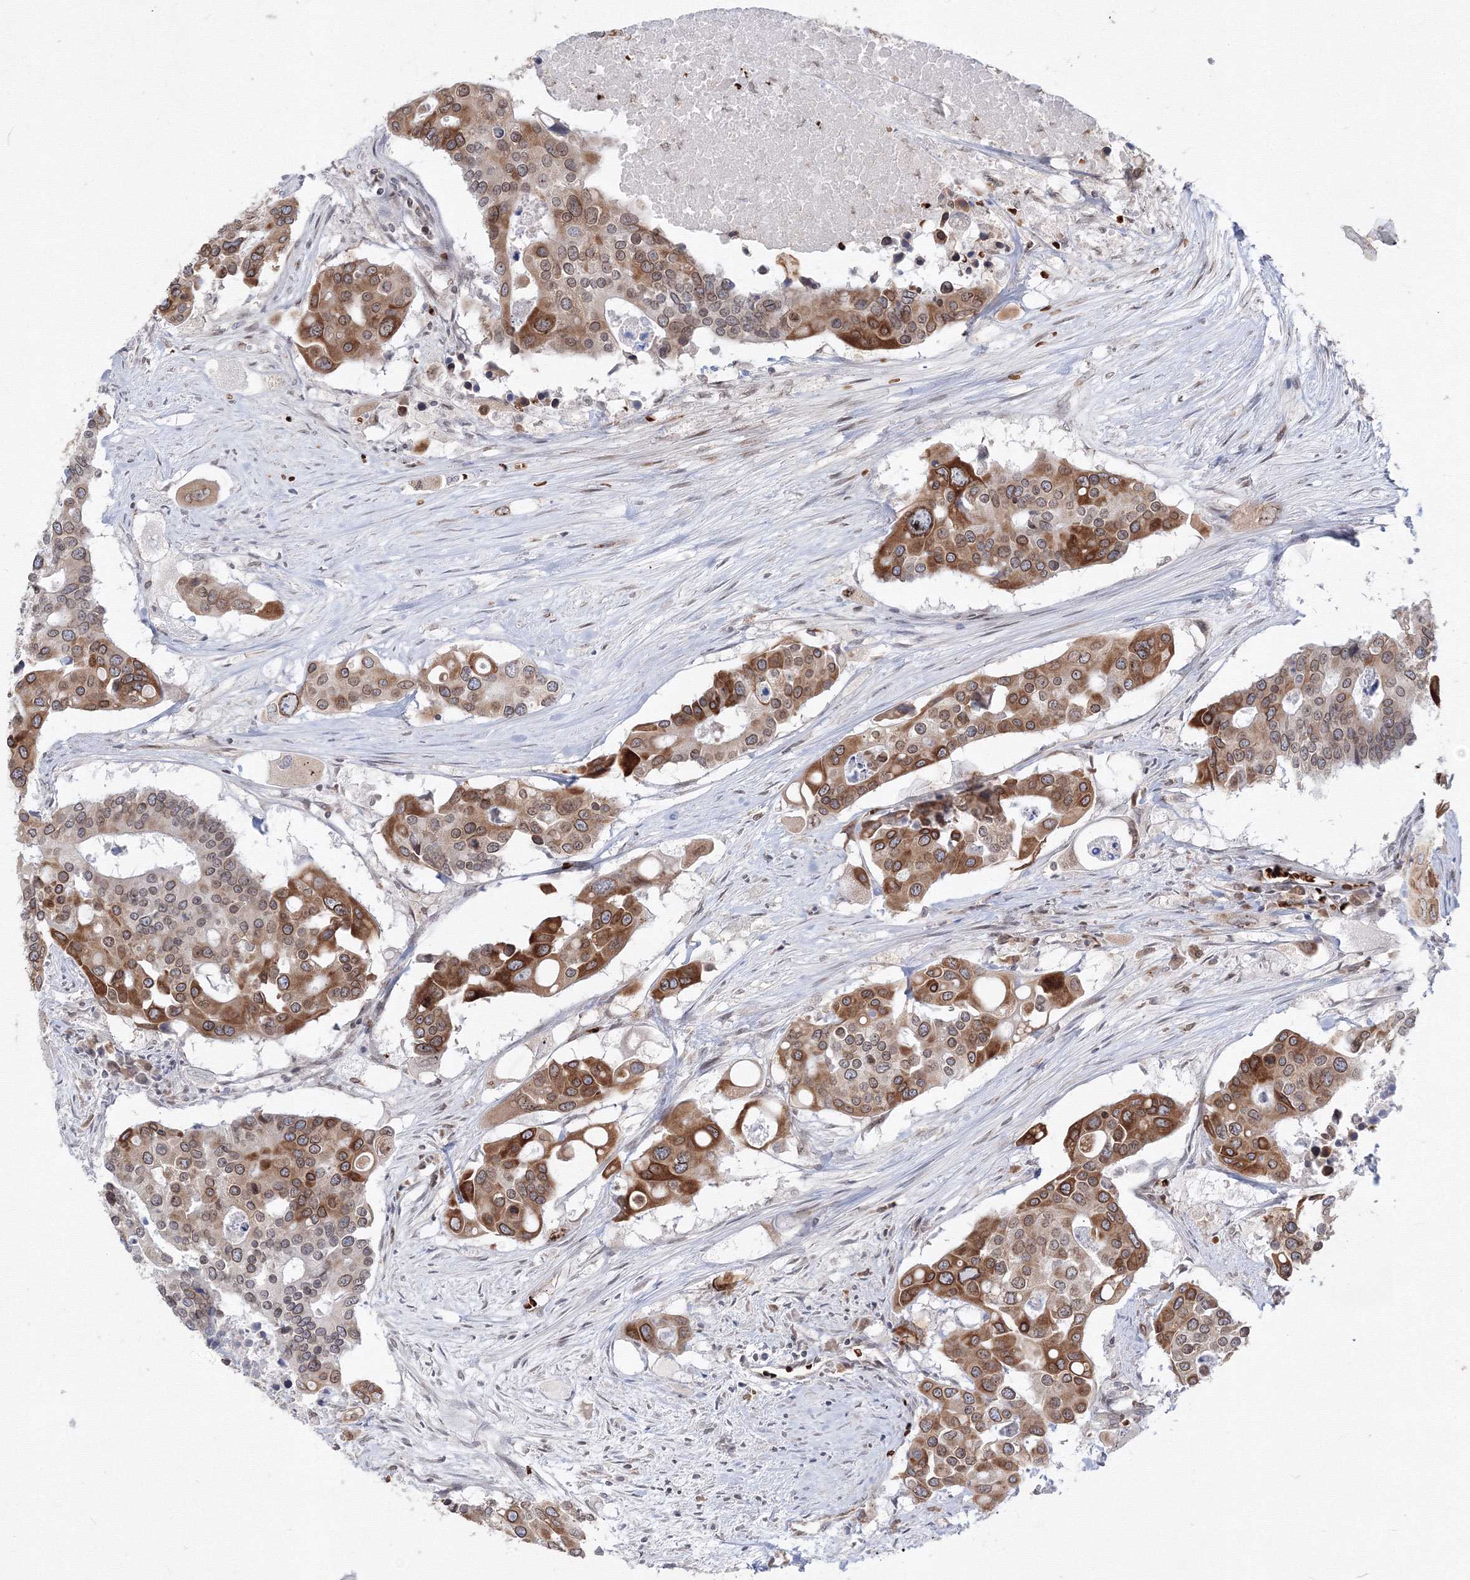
{"staining": {"intensity": "moderate", "quantity": ">75%", "location": "cytoplasmic/membranous,nuclear"}, "tissue": "colorectal cancer", "cell_type": "Tumor cells", "image_type": "cancer", "snomed": [{"axis": "morphology", "description": "Adenocarcinoma, NOS"}, {"axis": "topography", "description": "Colon"}], "caption": "An image of human colorectal cancer stained for a protein shows moderate cytoplasmic/membranous and nuclear brown staining in tumor cells. Nuclei are stained in blue.", "gene": "DNAJB2", "patient": {"sex": "male", "age": 77}}